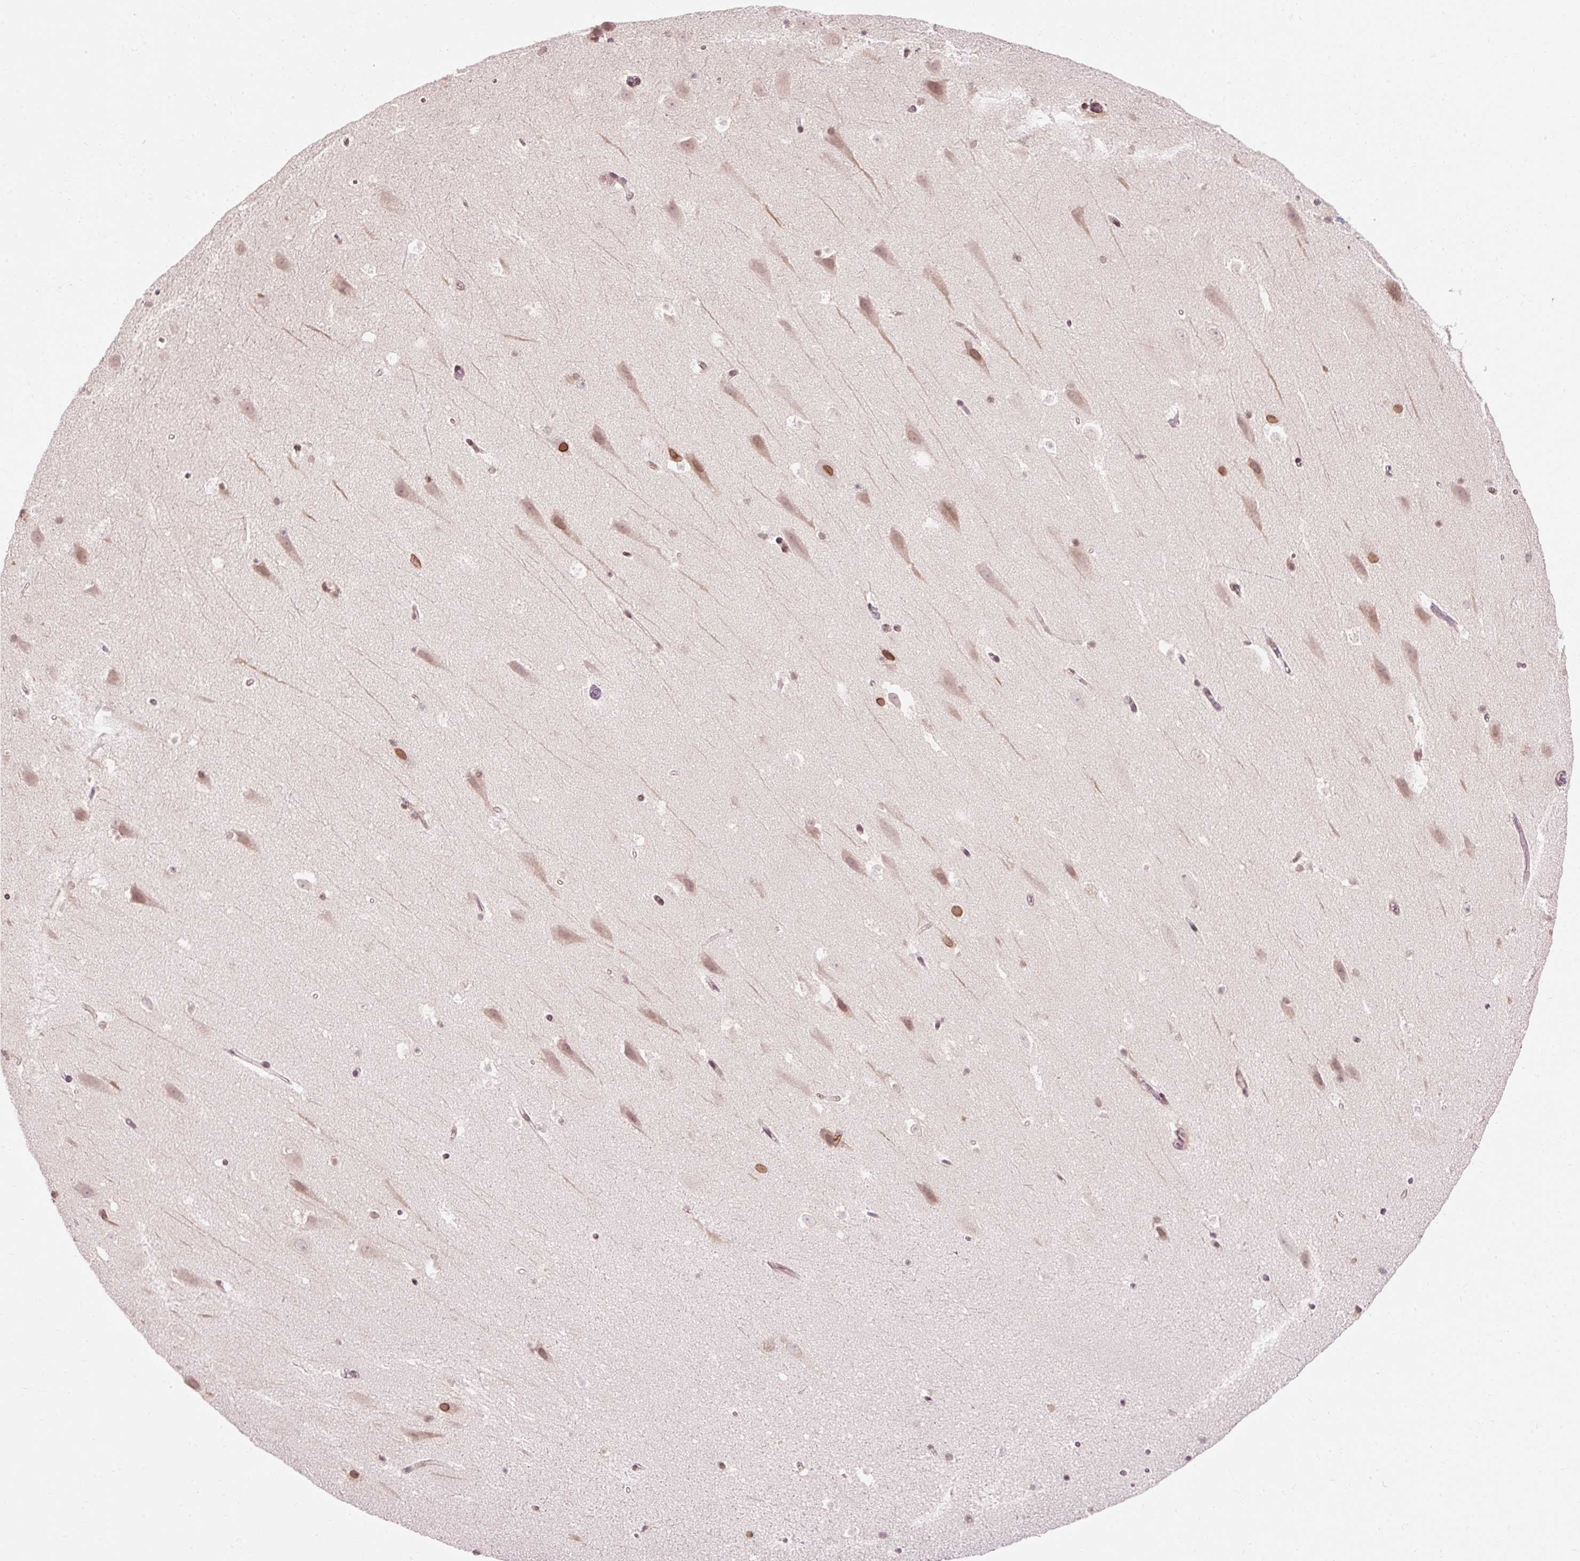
{"staining": {"intensity": "negative", "quantity": "none", "location": "none"}, "tissue": "hippocampus", "cell_type": "Glial cells", "image_type": "normal", "snomed": [{"axis": "morphology", "description": "Normal tissue, NOS"}, {"axis": "topography", "description": "Hippocampus"}], "caption": "The immunohistochemistry micrograph has no significant positivity in glial cells of hippocampus.", "gene": "ZNF610", "patient": {"sex": "male", "age": 37}}